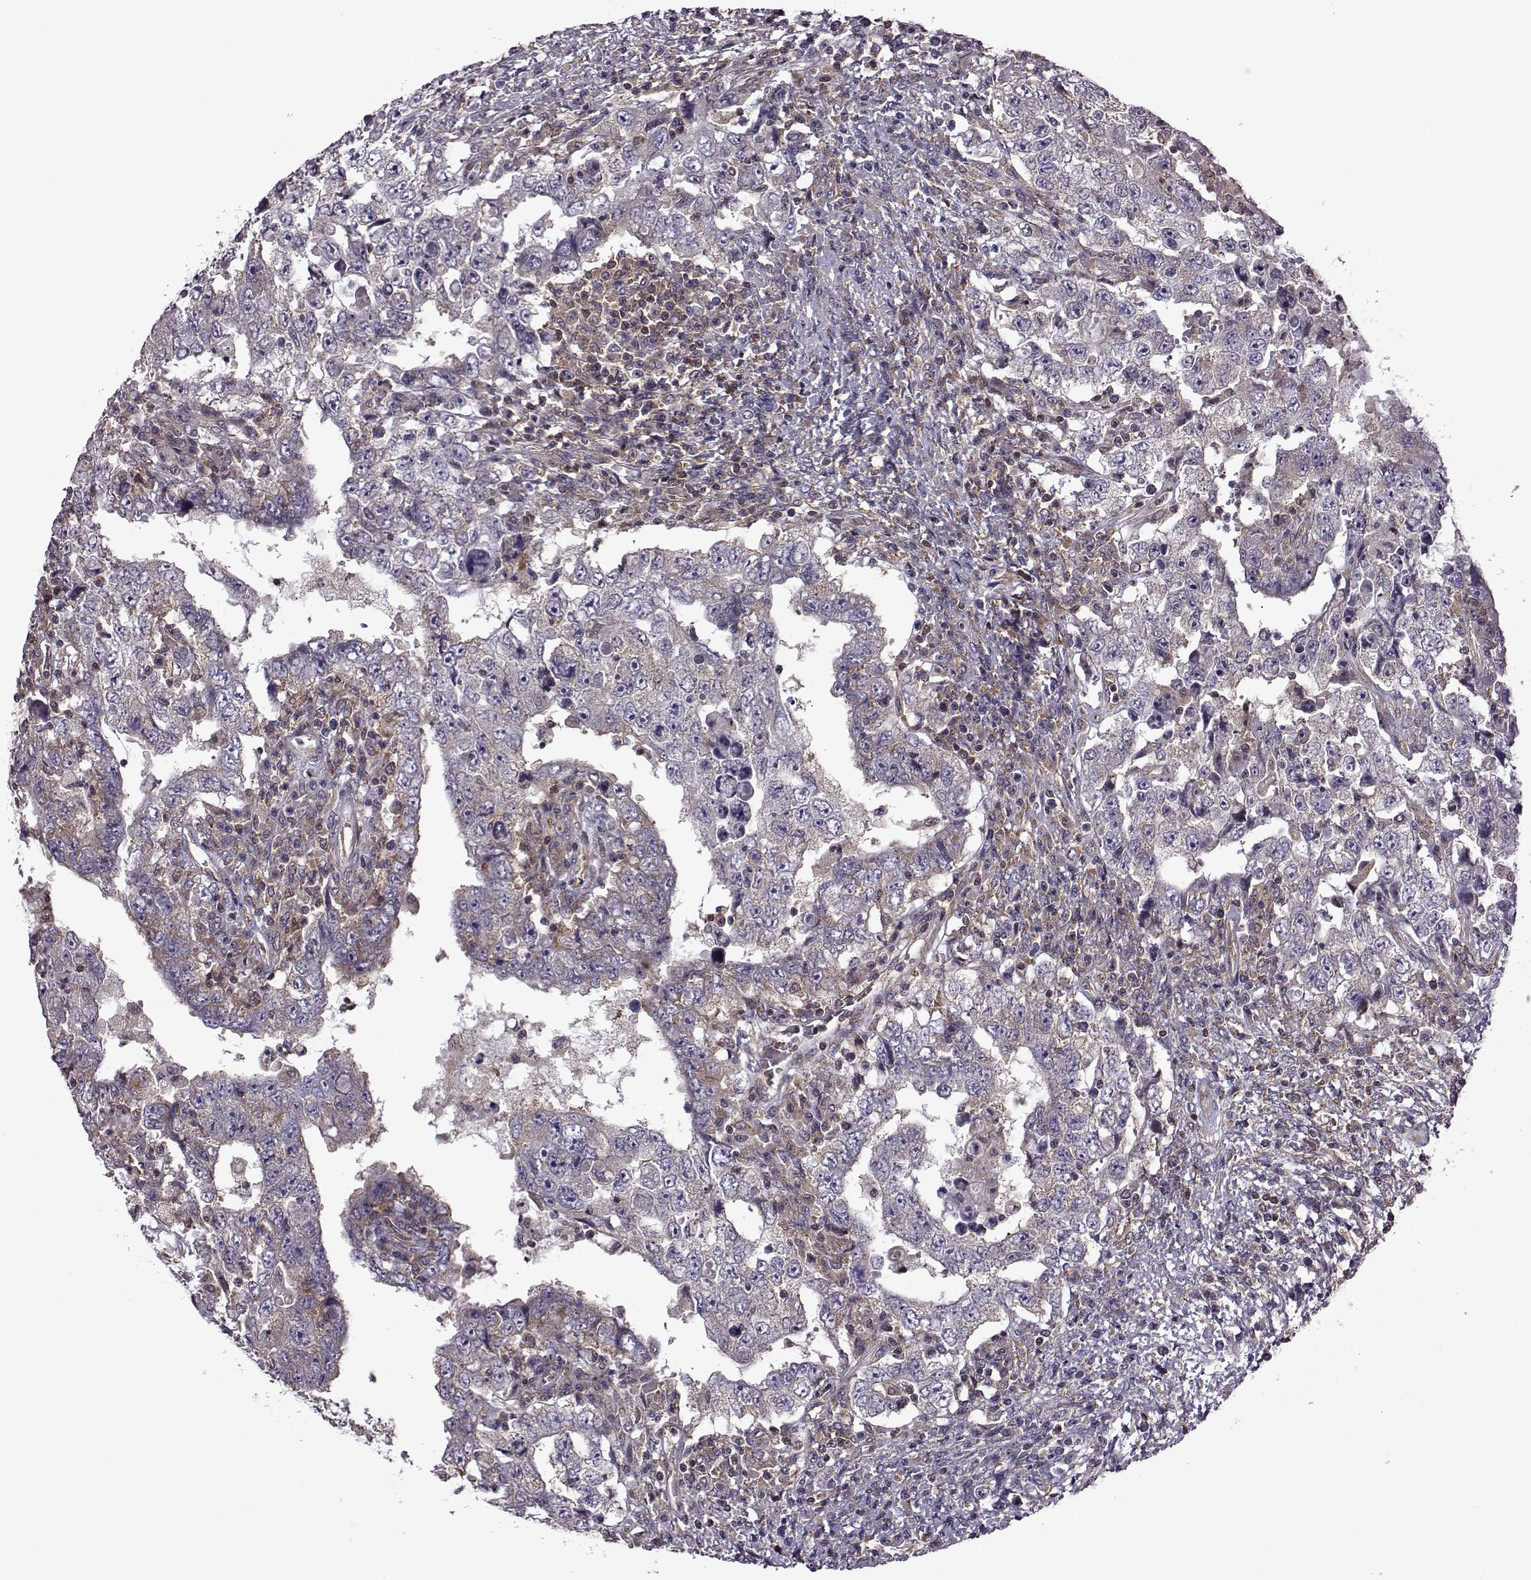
{"staining": {"intensity": "weak", "quantity": "25%-75%", "location": "cytoplasmic/membranous"}, "tissue": "testis cancer", "cell_type": "Tumor cells", "image_type": "cancer", "snomed": [{"axis": "morphology", "description": "Carcinoma, Embryonal, NOS"}, {"axis": "topography", "description": "Testis"}], "caption": "Immunohistochemical staining of embryonal carcinoma (testis) displays low levels of weak cytoplasmic/membranous expression in about 25%-75% of tumor cells. (DAB = brown stain, brightfield microscopy at high magnification).", "gene": "URI1", "patient": {"sex": "male", "age": 26}}